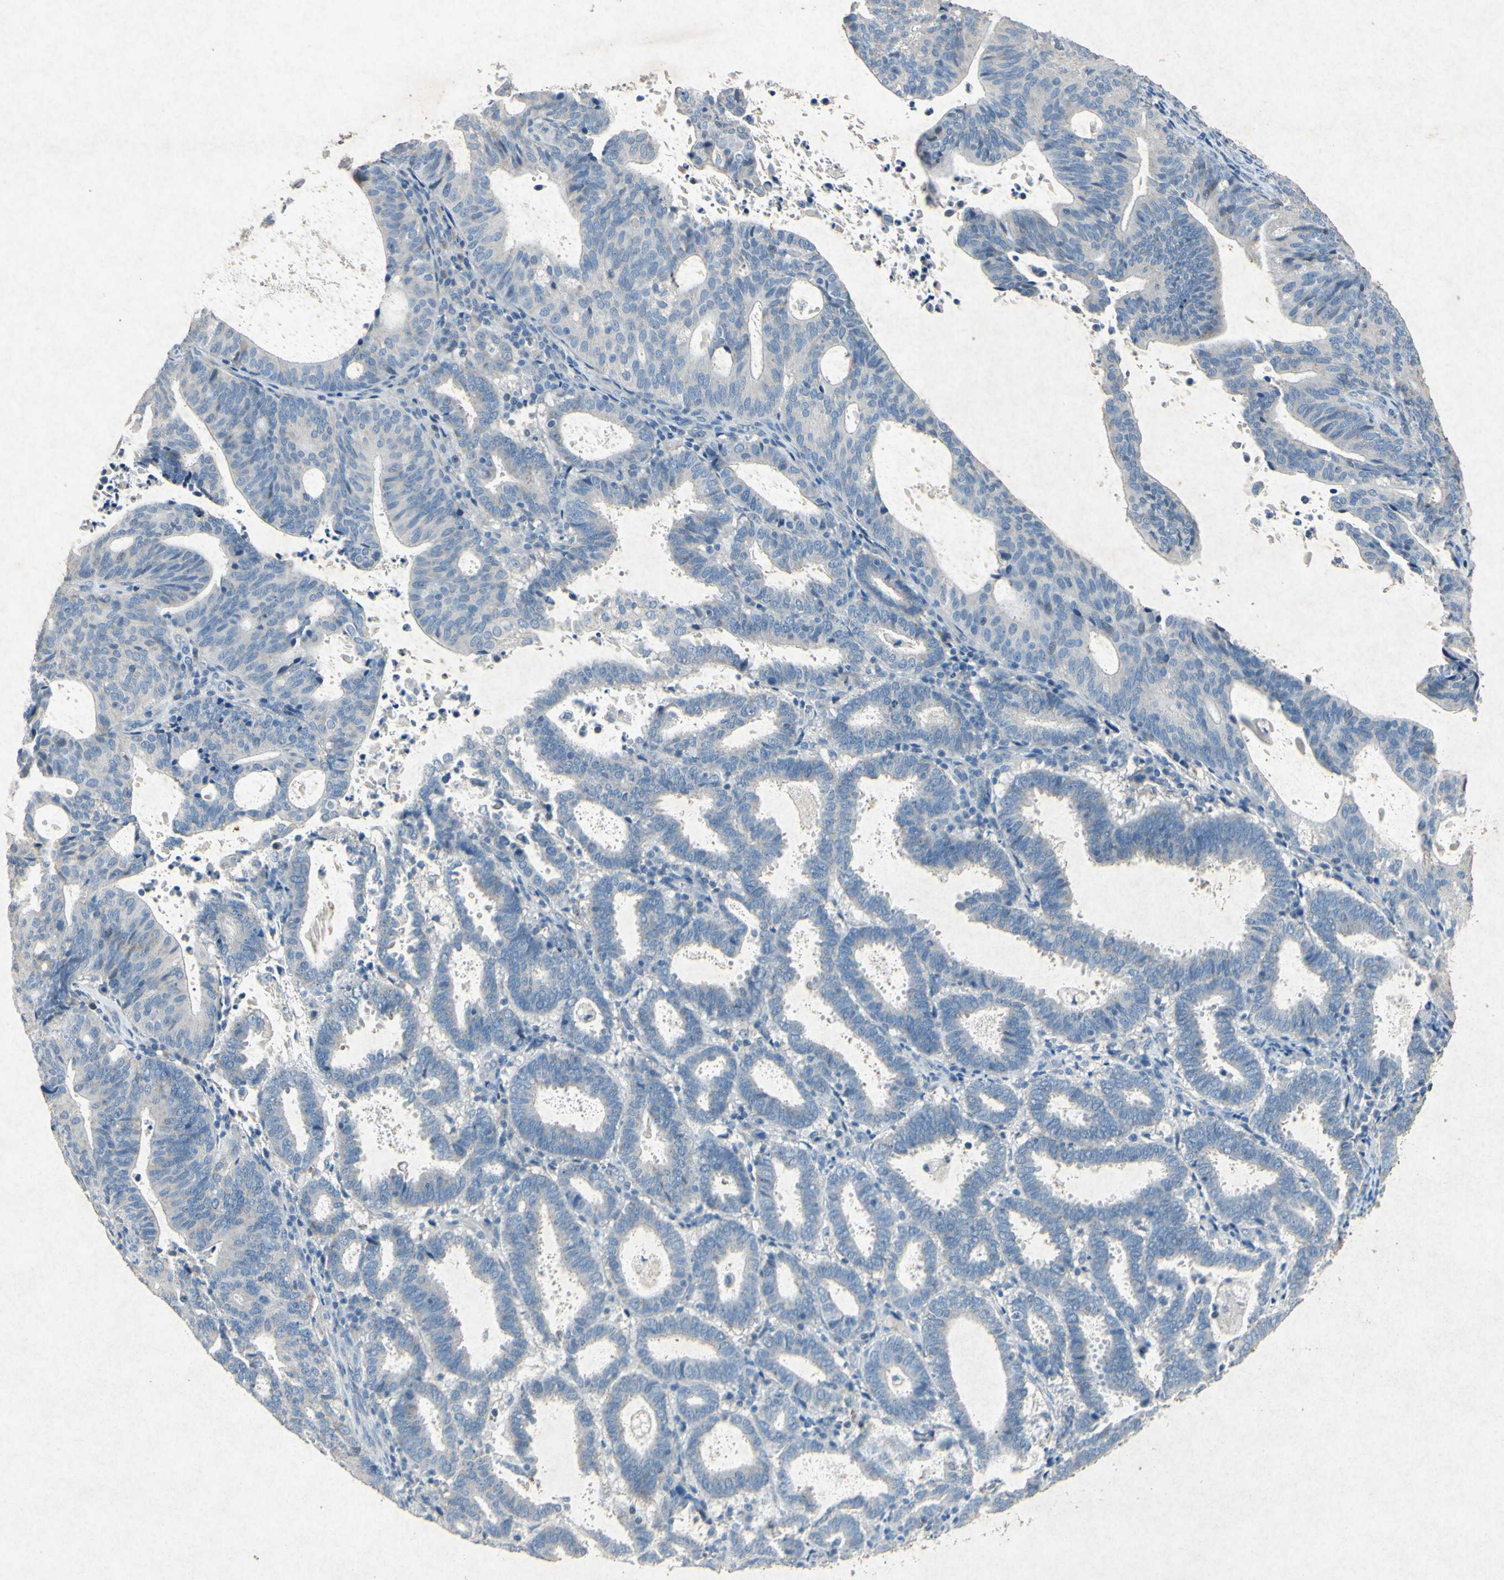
{"staining": {"intensity": "negative", "quantity": "none", "location": "none"}, "tissue": "endometrial cancer", "cell_type": "Tumor cells", "image_type": "cancer", "snomed": [{"axis": "morphology", "description": "Adenocarcinoma, NOS"}, {"axis": "topography", "description": "Uterus"}], "caption": "Protein analysis of endometrial cancer (adenocarcinoma) reveals no significant expression in tumor cells.", "gene": "SNAP91", "patient": {"sex": "female", "age": 83}}